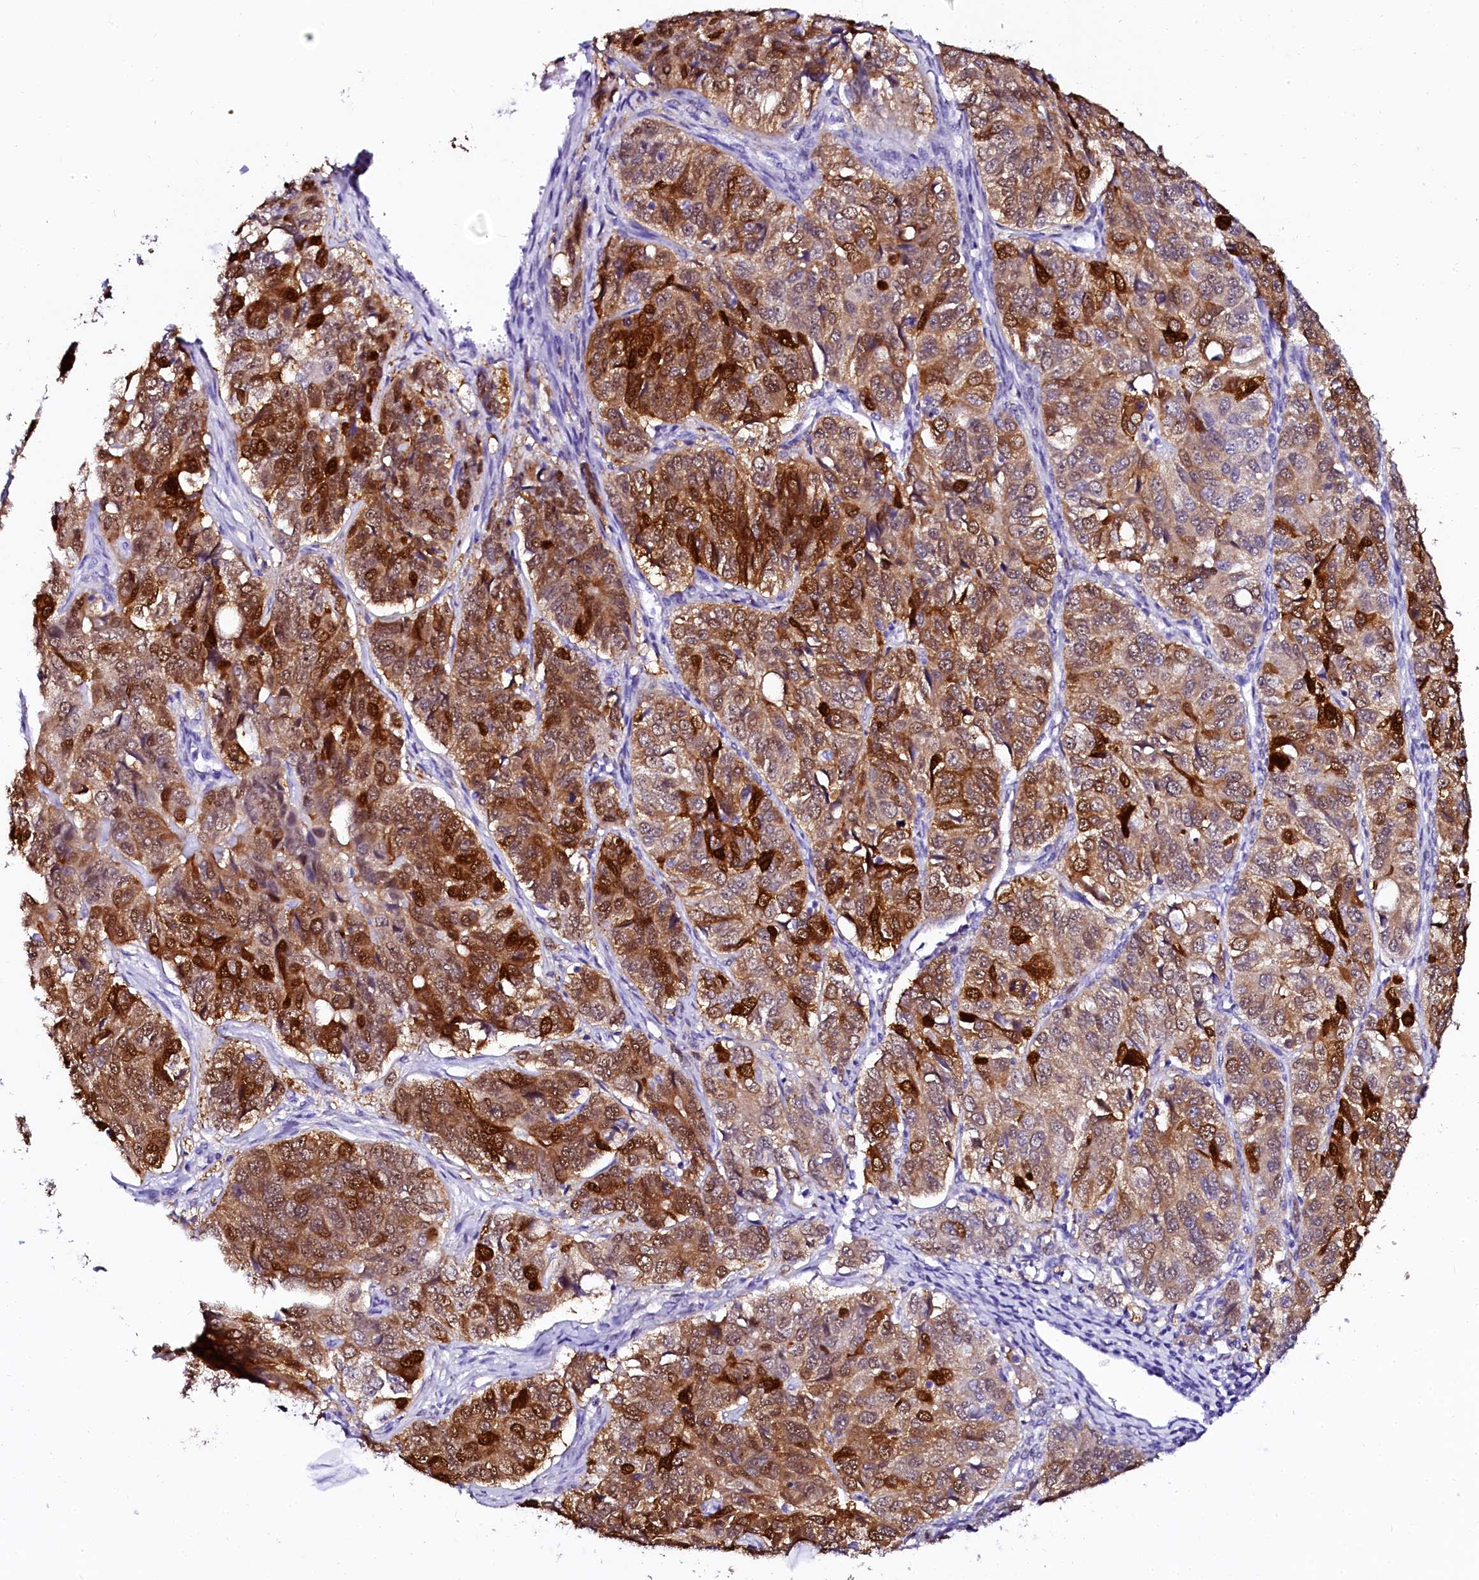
{"staining": {"intensity": "strong", "quantity": ">75%", "location": "cytoplasmic/membranous"}, "tissue": "ovarian cancer", "cell_type": "Tumor cells", "image_type": "cancer", "snomed": [{"axis": "morphology", "description": "Carcinoma, endometroid"}, {"axis": "topography", "description": "Ovary"}], "caption": "Immunohistochemistry (IHC) histopathology image of neoplastic tissue: ovarian cancer stained using immunohistochemistry (IHC) exhibits high levels of strong protein expression localized specifically in the cytoplasmic/membranous of tumor cells, appearing as a cytoplasmic/membranous brown color.", "gene": "SORD", "patient": {"sex": "female", "age": 51}}